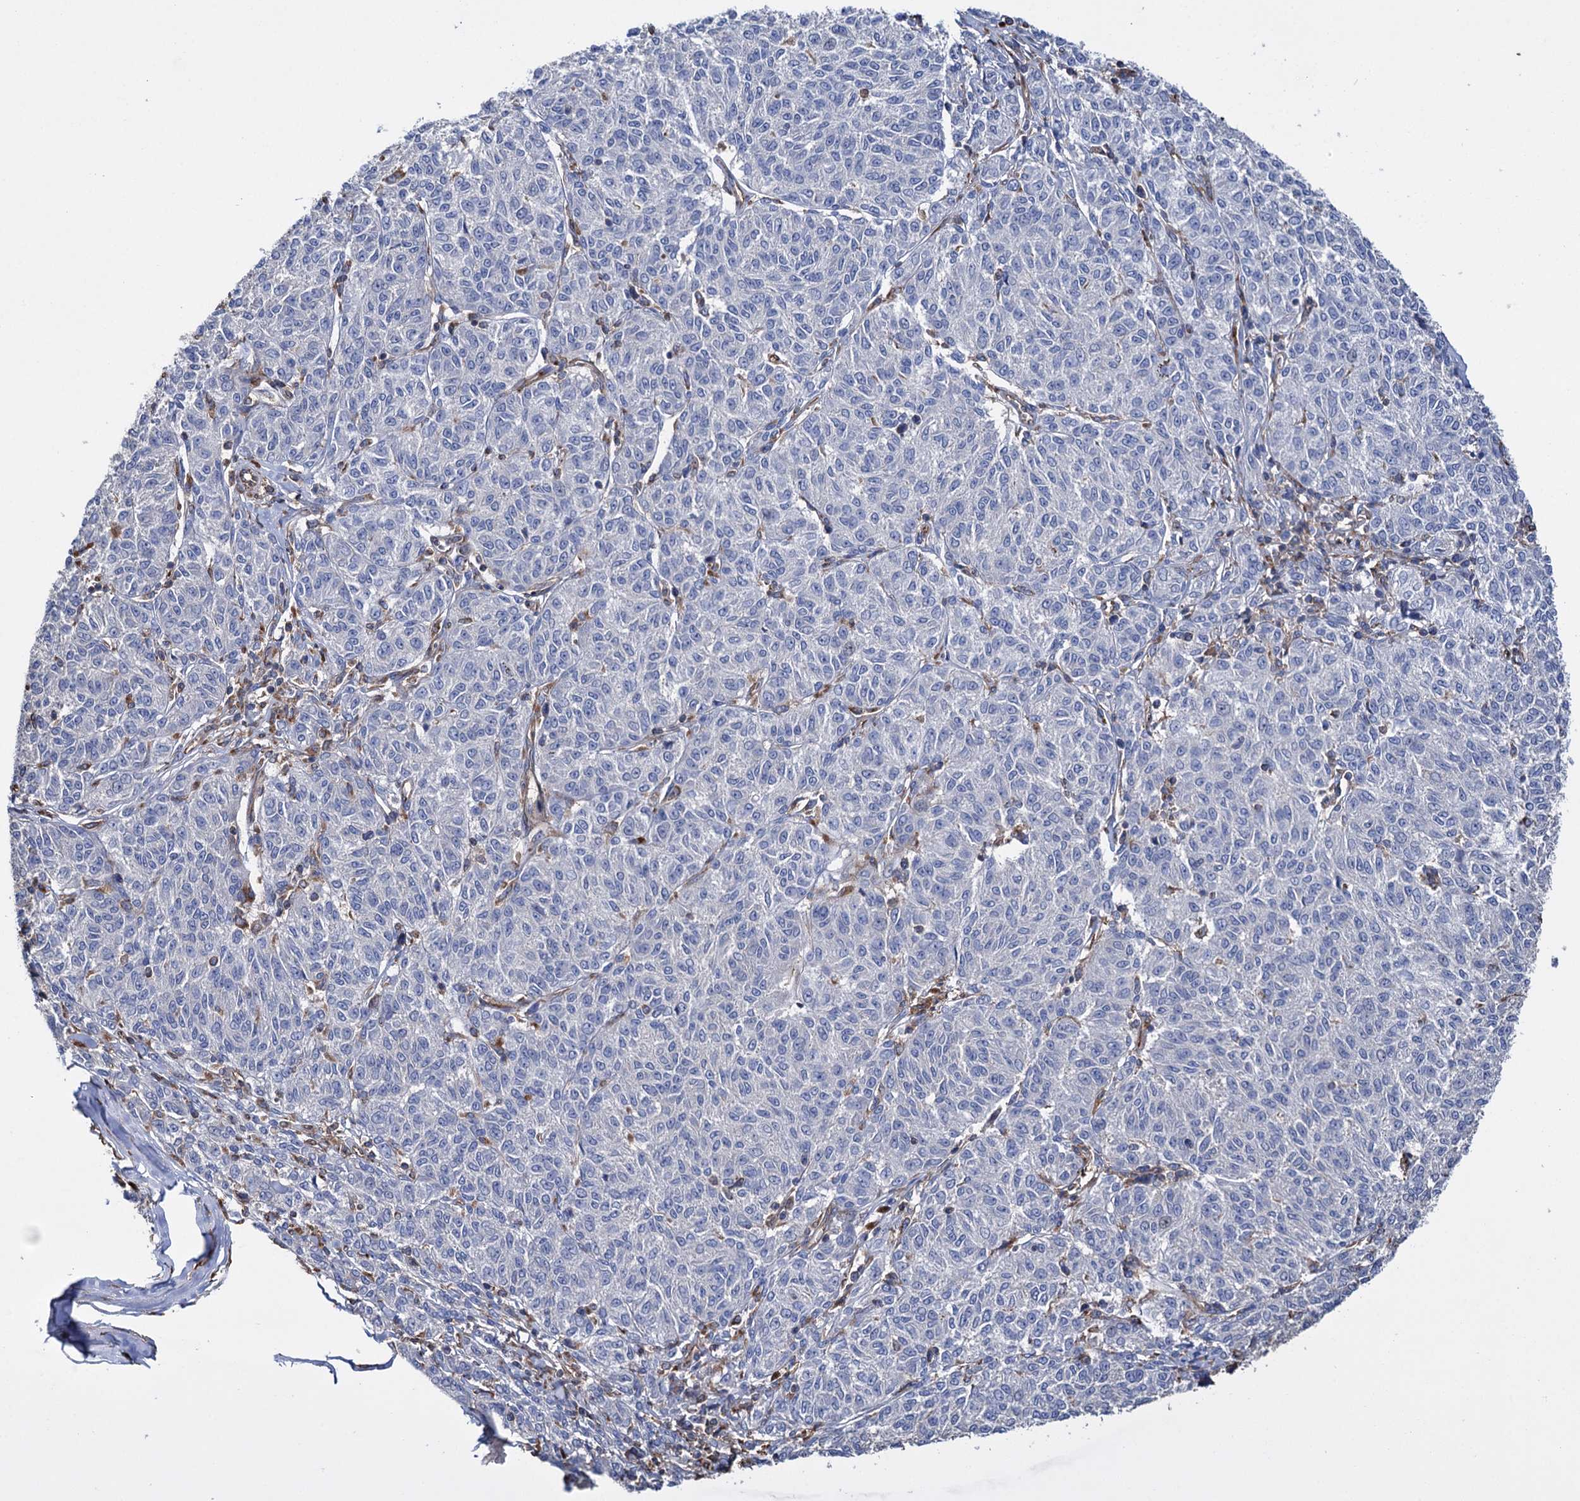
{"staining": {"intensity": "negative", "quantity": "none", "location": "none"}, "tissue": "melanoma", "cell_type": "Tumor cells", "image_type": "cancer", "snomed": [{"axis": "morphology", "description": "Malignant melanoma, NOS"}, {"axis": "topography", "description": "Skin"}], "caption": "Immunohistochemistry image of human melanoma stained for a protein (brown), which exhibits no staining in tumor cells.", "gene": "SCPEP1", "patient": {"sex": "female", "age": 72}}